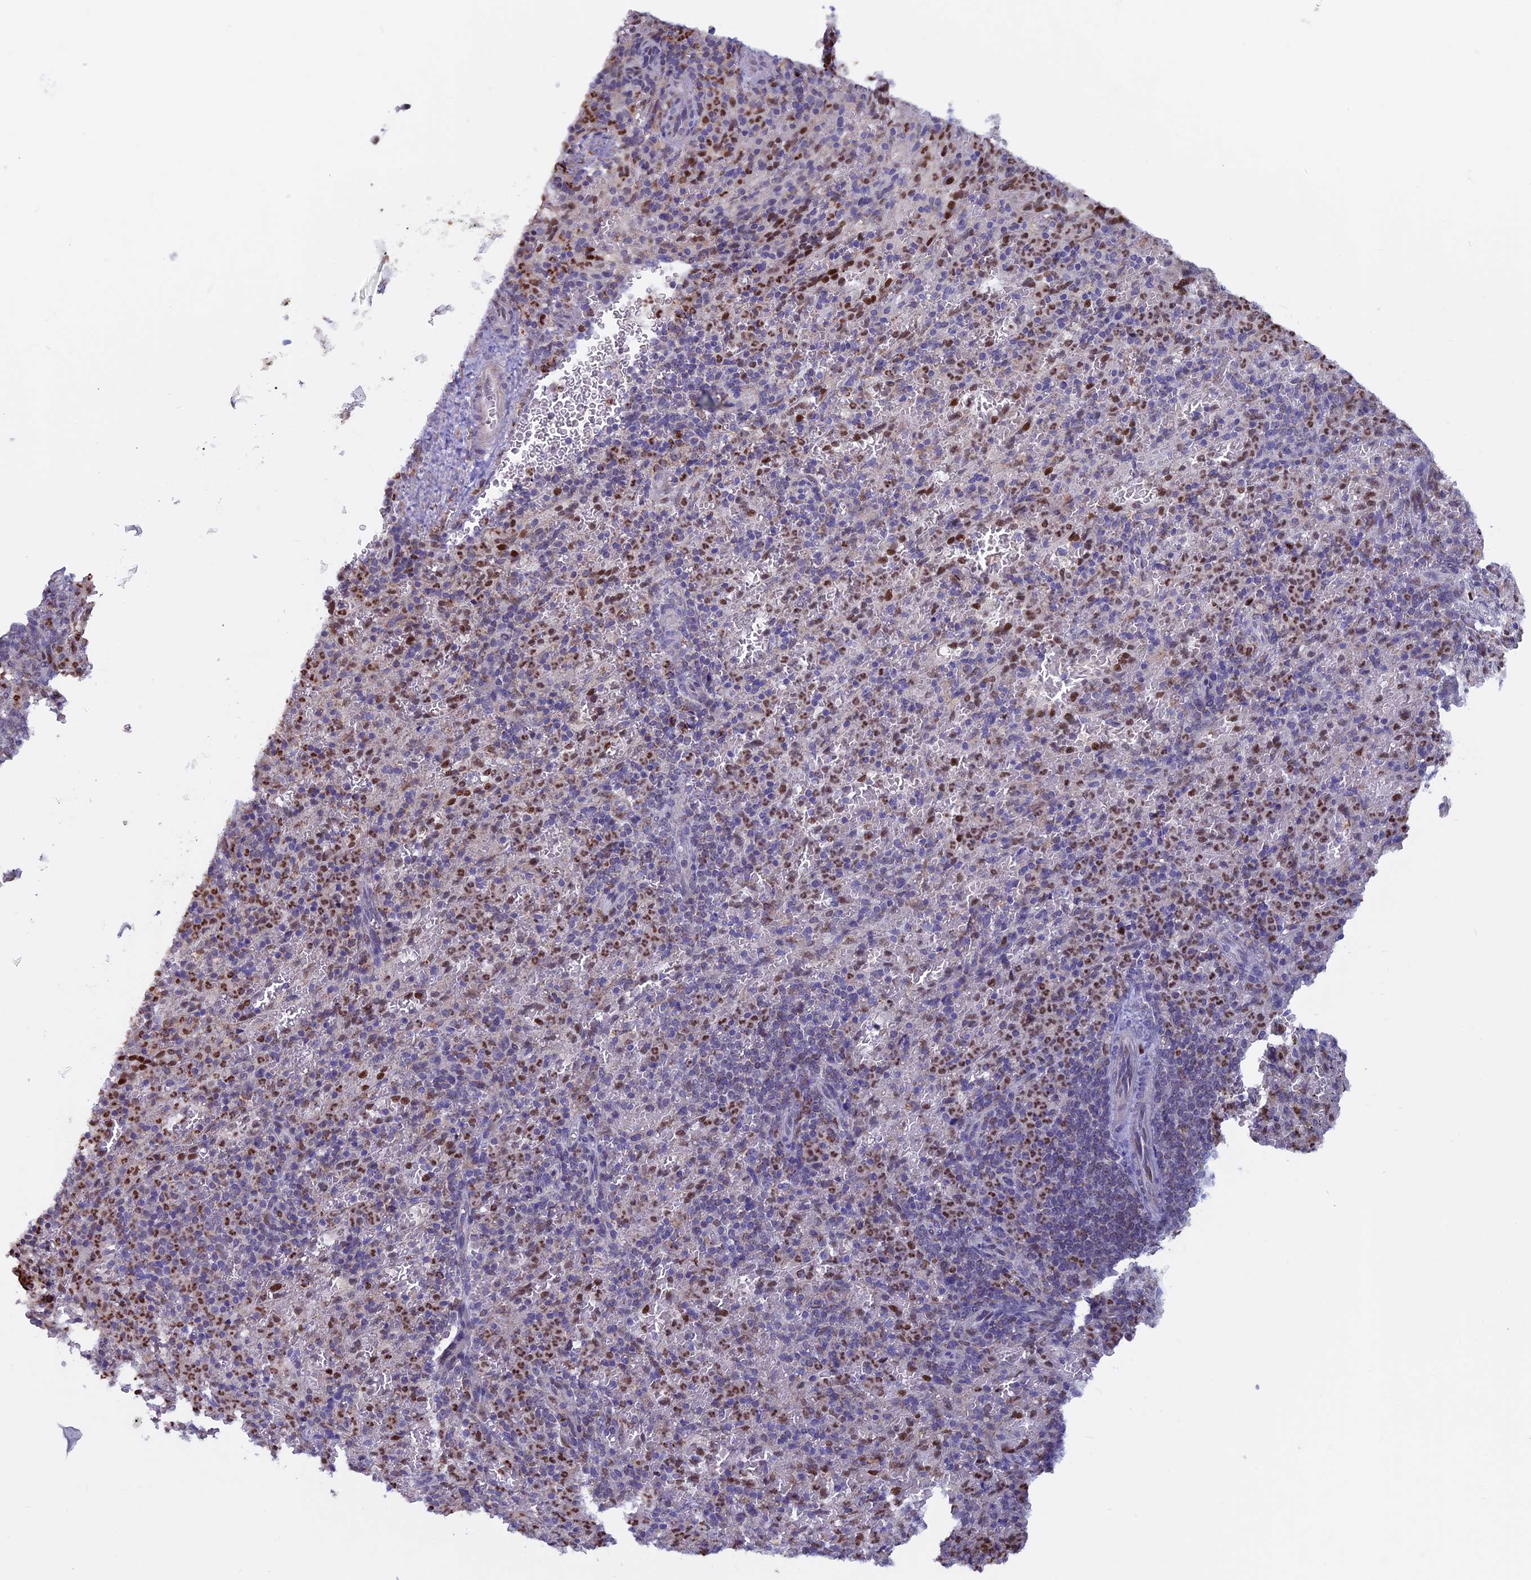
{"staining": {"intensity": "strong", "quantity": "25%-75%", "location": "nuclear"}, "tissue": "spleen", "cell_type": "Cells in red pulp", "image_type": "normal", "snomed": [{"axis": "morphology", "description": "Normal tissue, NOS"}, {"axis": "topography", "description": "Spleen"}], "caption": "Immunohistochemistry photomicrograph of benign human spleen stained for a protein (brown), which shows high levels of strong nuclear positivity in approximately 25%-75% of cells in red pulp.", "gene": "ACSS1", "patient": {"sex": "female", "age": 74}}